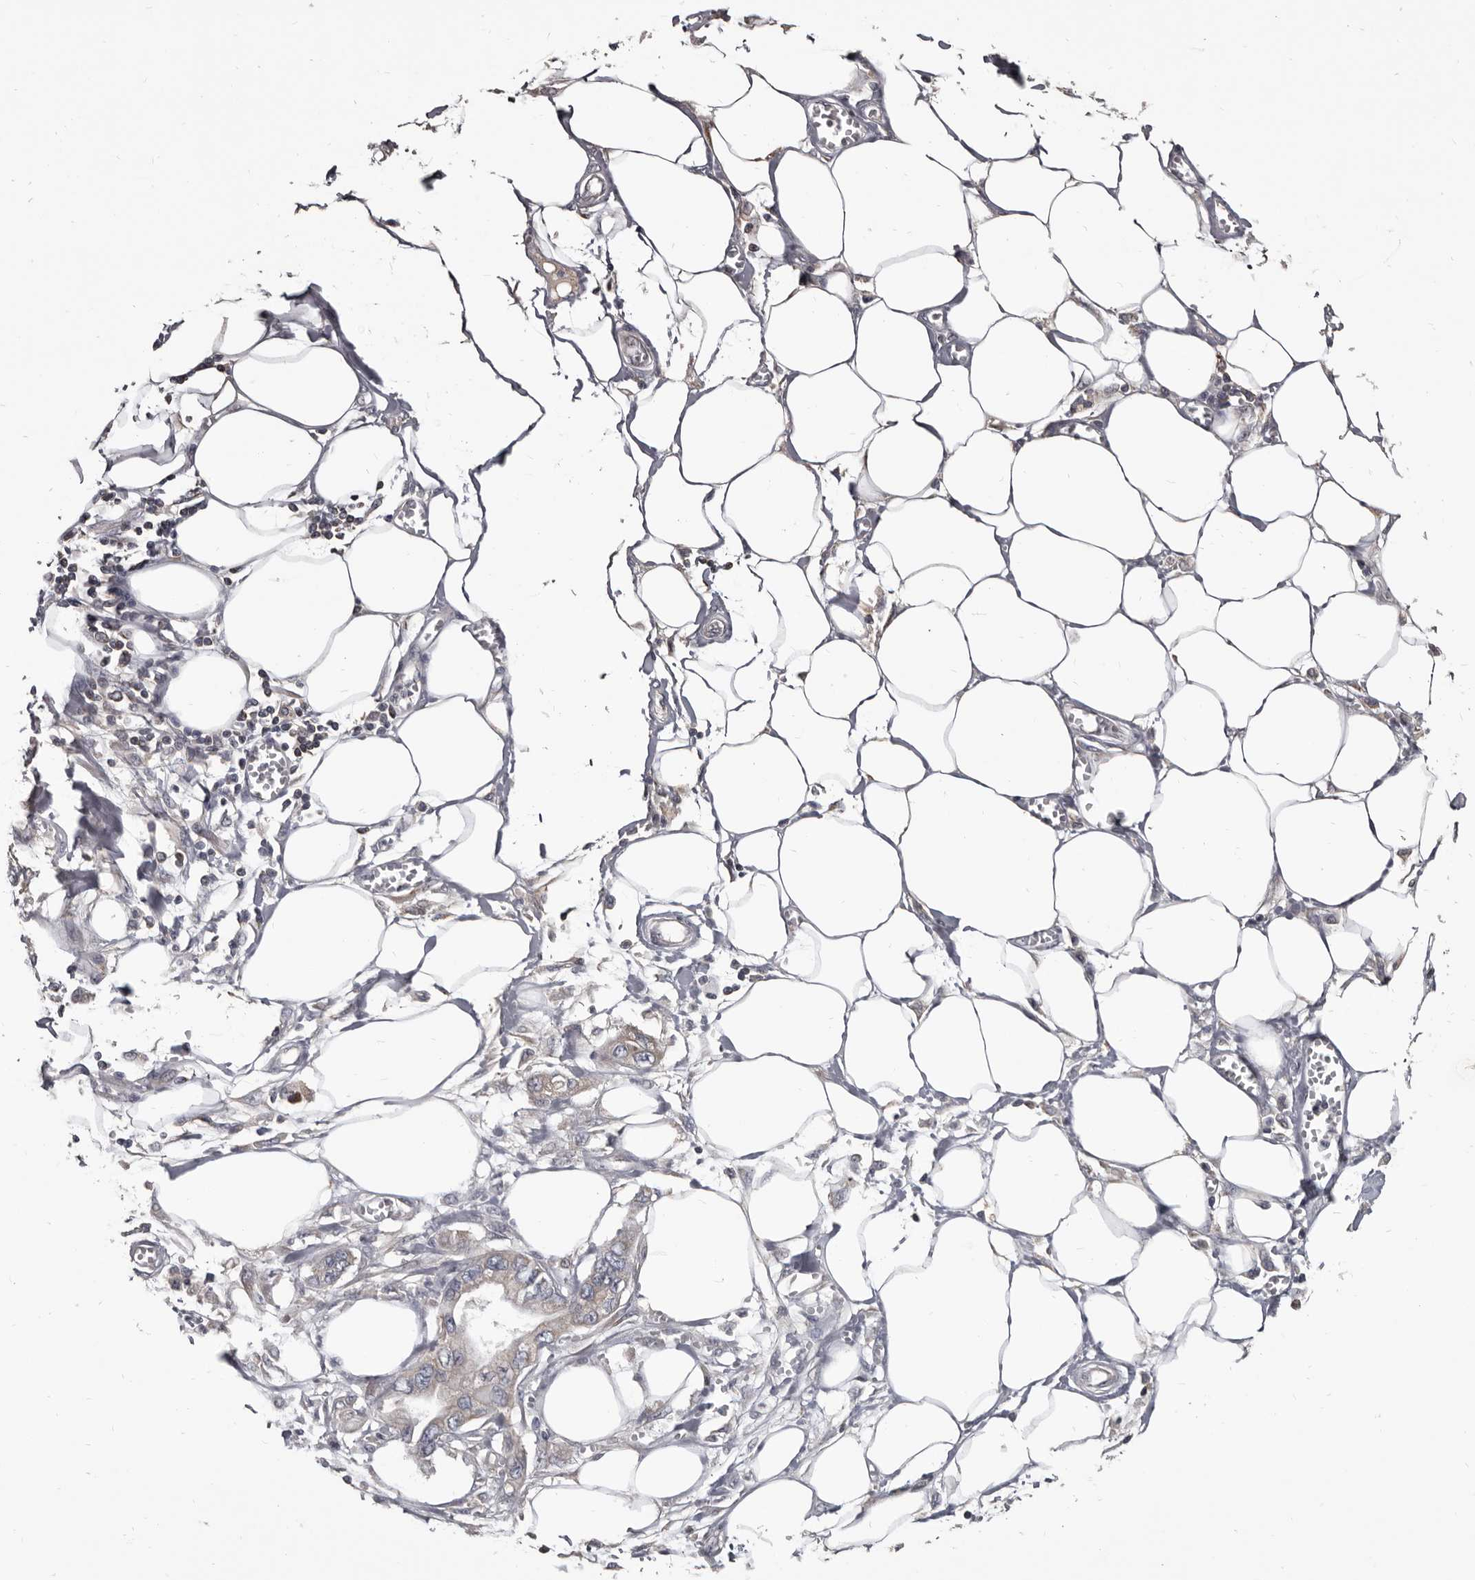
{"staining": {"intensity": "weak", "quantity": "<25%", "location": "cytoplasmic/membranous"}, "tissue": "pancreatic cancer", "cell_type": "Tumor cells", "image_type": "cancer", "snomed": [{"axis": "morphology", "description": "Adenocarcinoma, NOS"}, {"axis": "topography", "description": "Pancreas"}], "caption": "This is an immunohistochemistry image of human pancreatic cancer. There is no staining in tumor cells.", "gene": "ALDH5A1", "patient": {"sex": "male", "age": 56}}